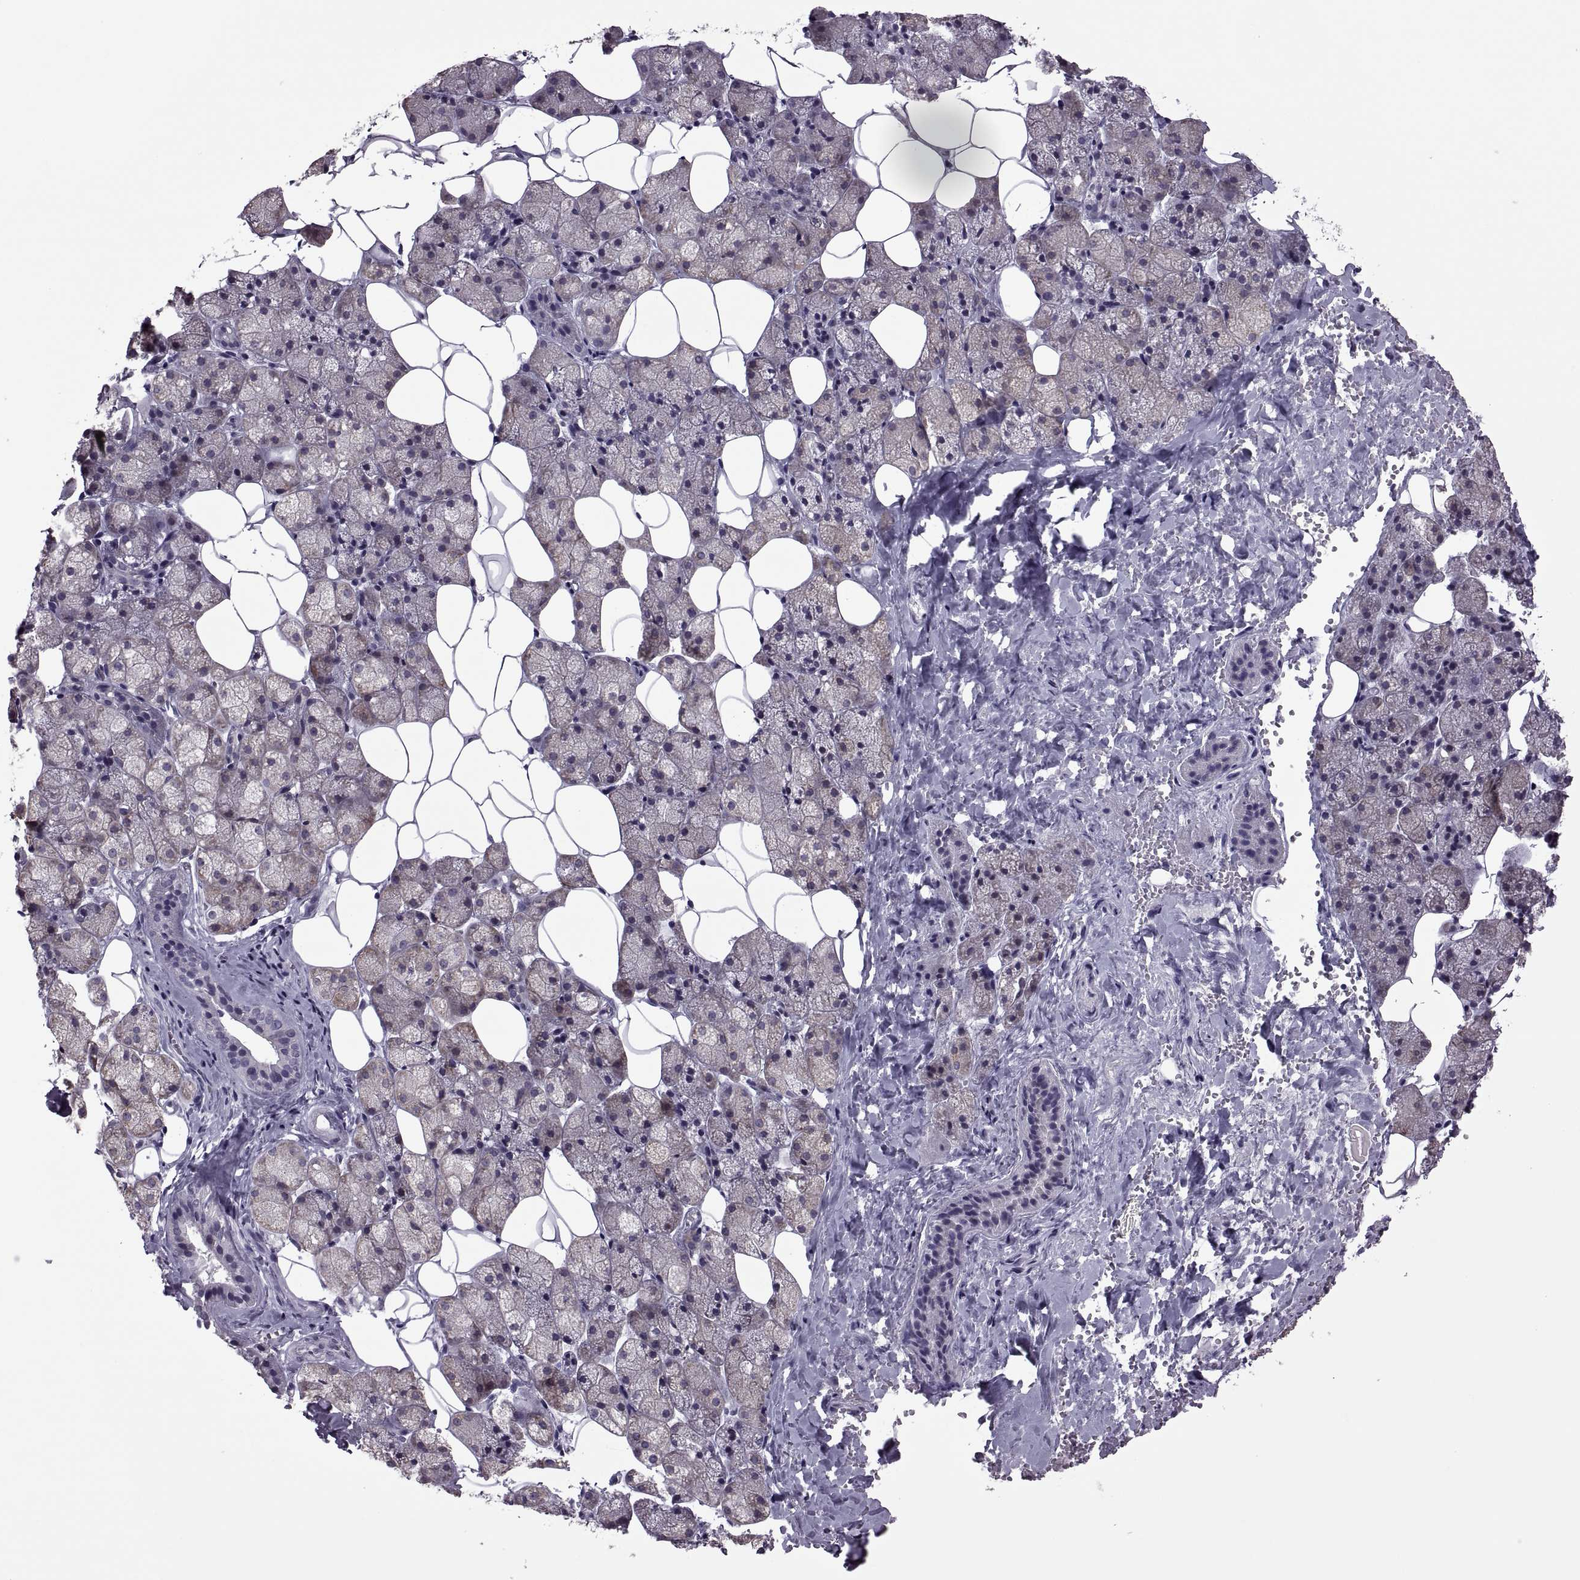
{"staining": {"intensity": "moderate", "quantity": "25%-75%", "location": "cytoplasmic/membranous"}, "tissue": "salivary gland", "cell_type": "Glandular cells", "image_type": "normal", "snomed": [{"axis": "morphology", "description": "Normal tissue, NOS"}, {"axis": "topography", "description": "Salivary gland"}], "caption": "Salivary gland was stained to show a protein in brown. There is medium levels of moderate cytoplasmic/membranous expression in about 25%-75% of glandular cells. (DAB IHC with brightfield microscopy, high magnification).", "gene": "PABPC1", "patient": {"sex": "male", "age": 38}}